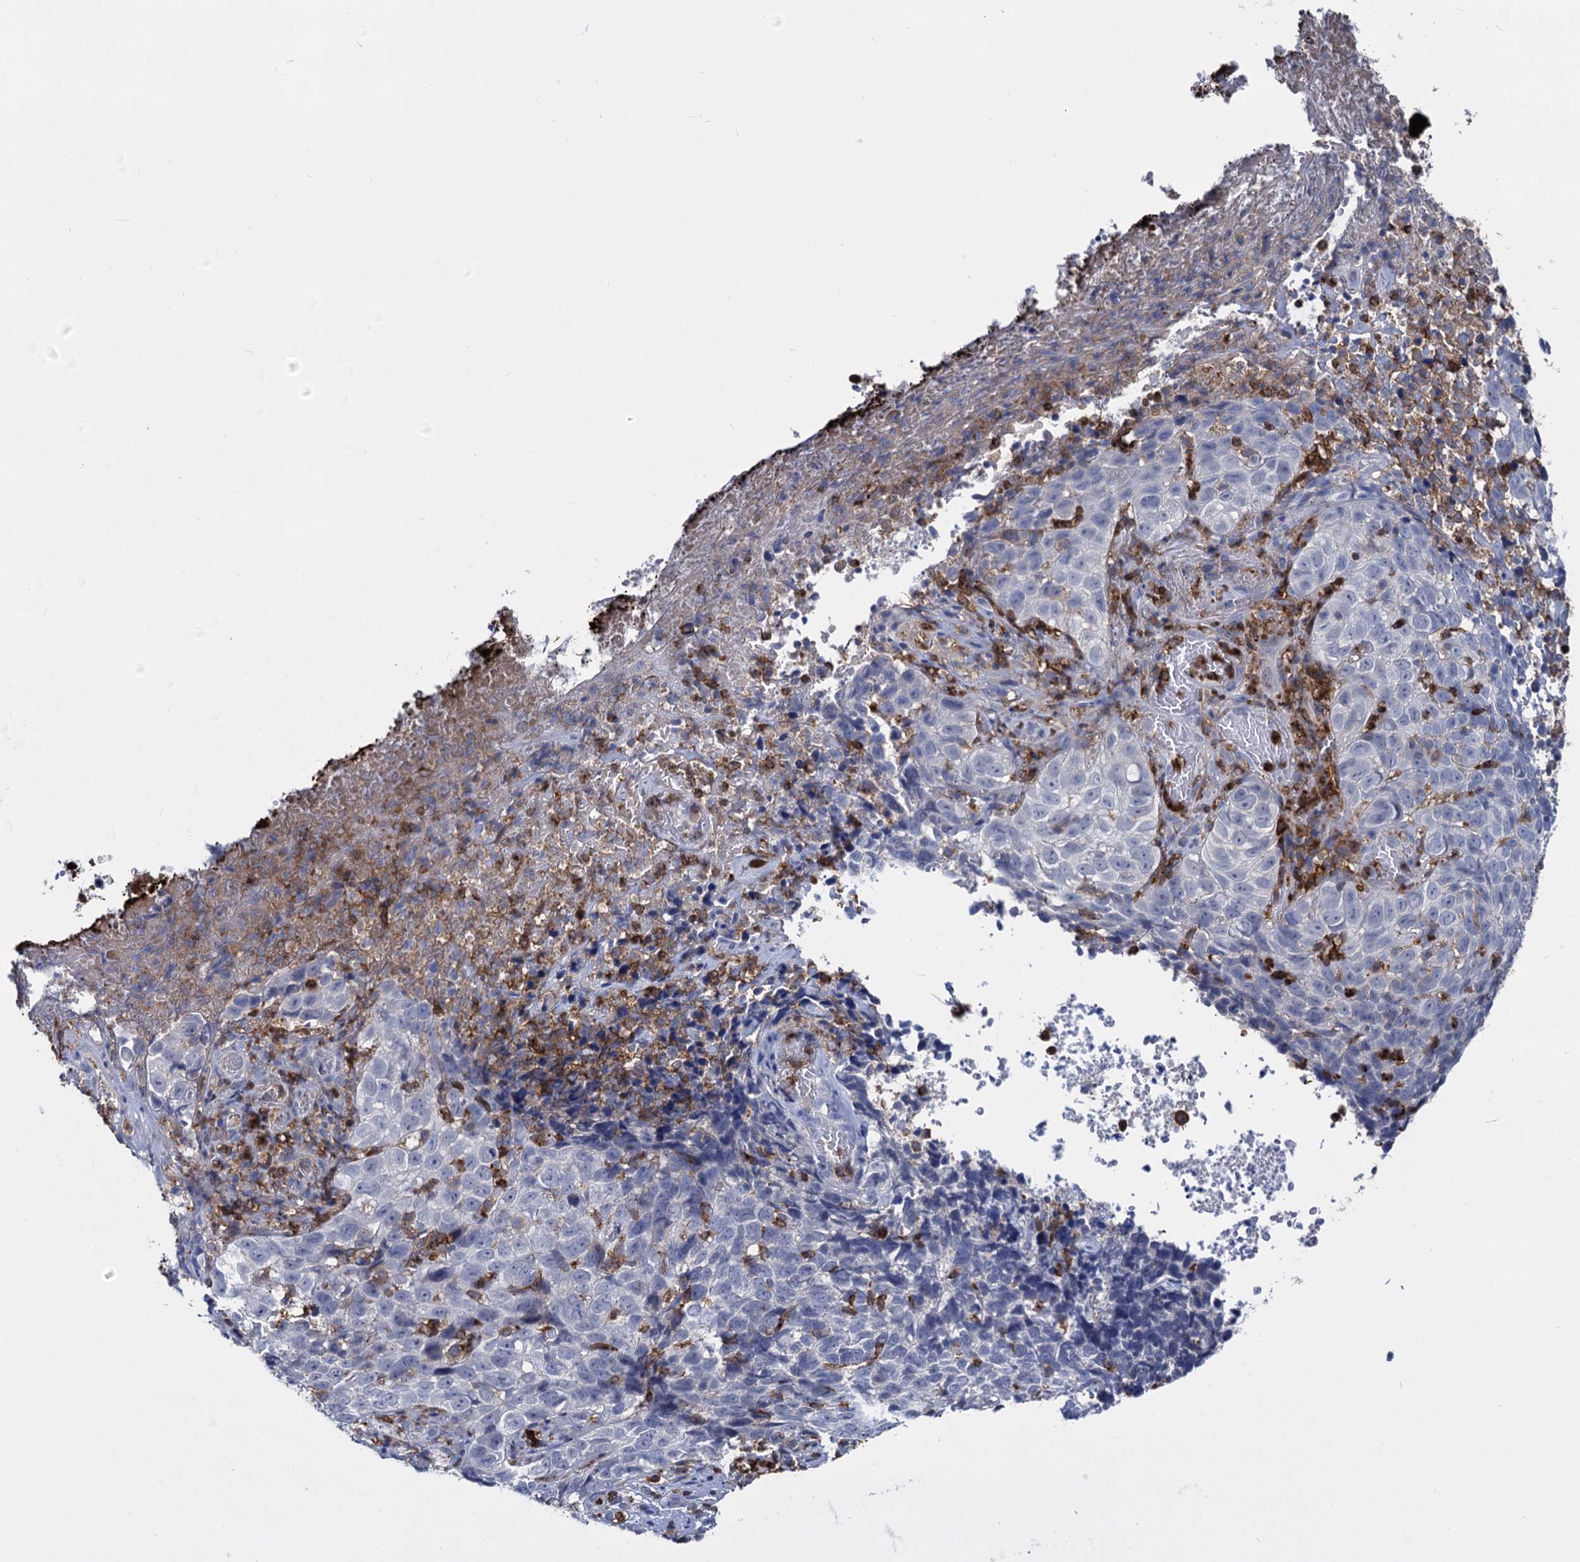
{"staining": {"intensity": "negative", "quantity": "none", "location": "none"}, "tissue": "skin cancer", "cell_type": "Tumor cells", "image_type": "cancer", "snomed": [{"axis": "morphology", "description": "Basal cell carcinoma"}, {"axis": "topography", "description": "Skin"}], "caption": "This histopathology image is of basal cell carcinoma (skin) stained with immunohistochemistry to label a protein in brown with the nuclei are counter-stained blue. There is no positivity in tumor cells. (Stains: DAB immunohistochemistry (IHC) with hematoxylin counter stain, Microscopy: brightfield microscopy at high magnification).", "gene": "RHOG", "patient": {"sex": "female", "age": 84}}